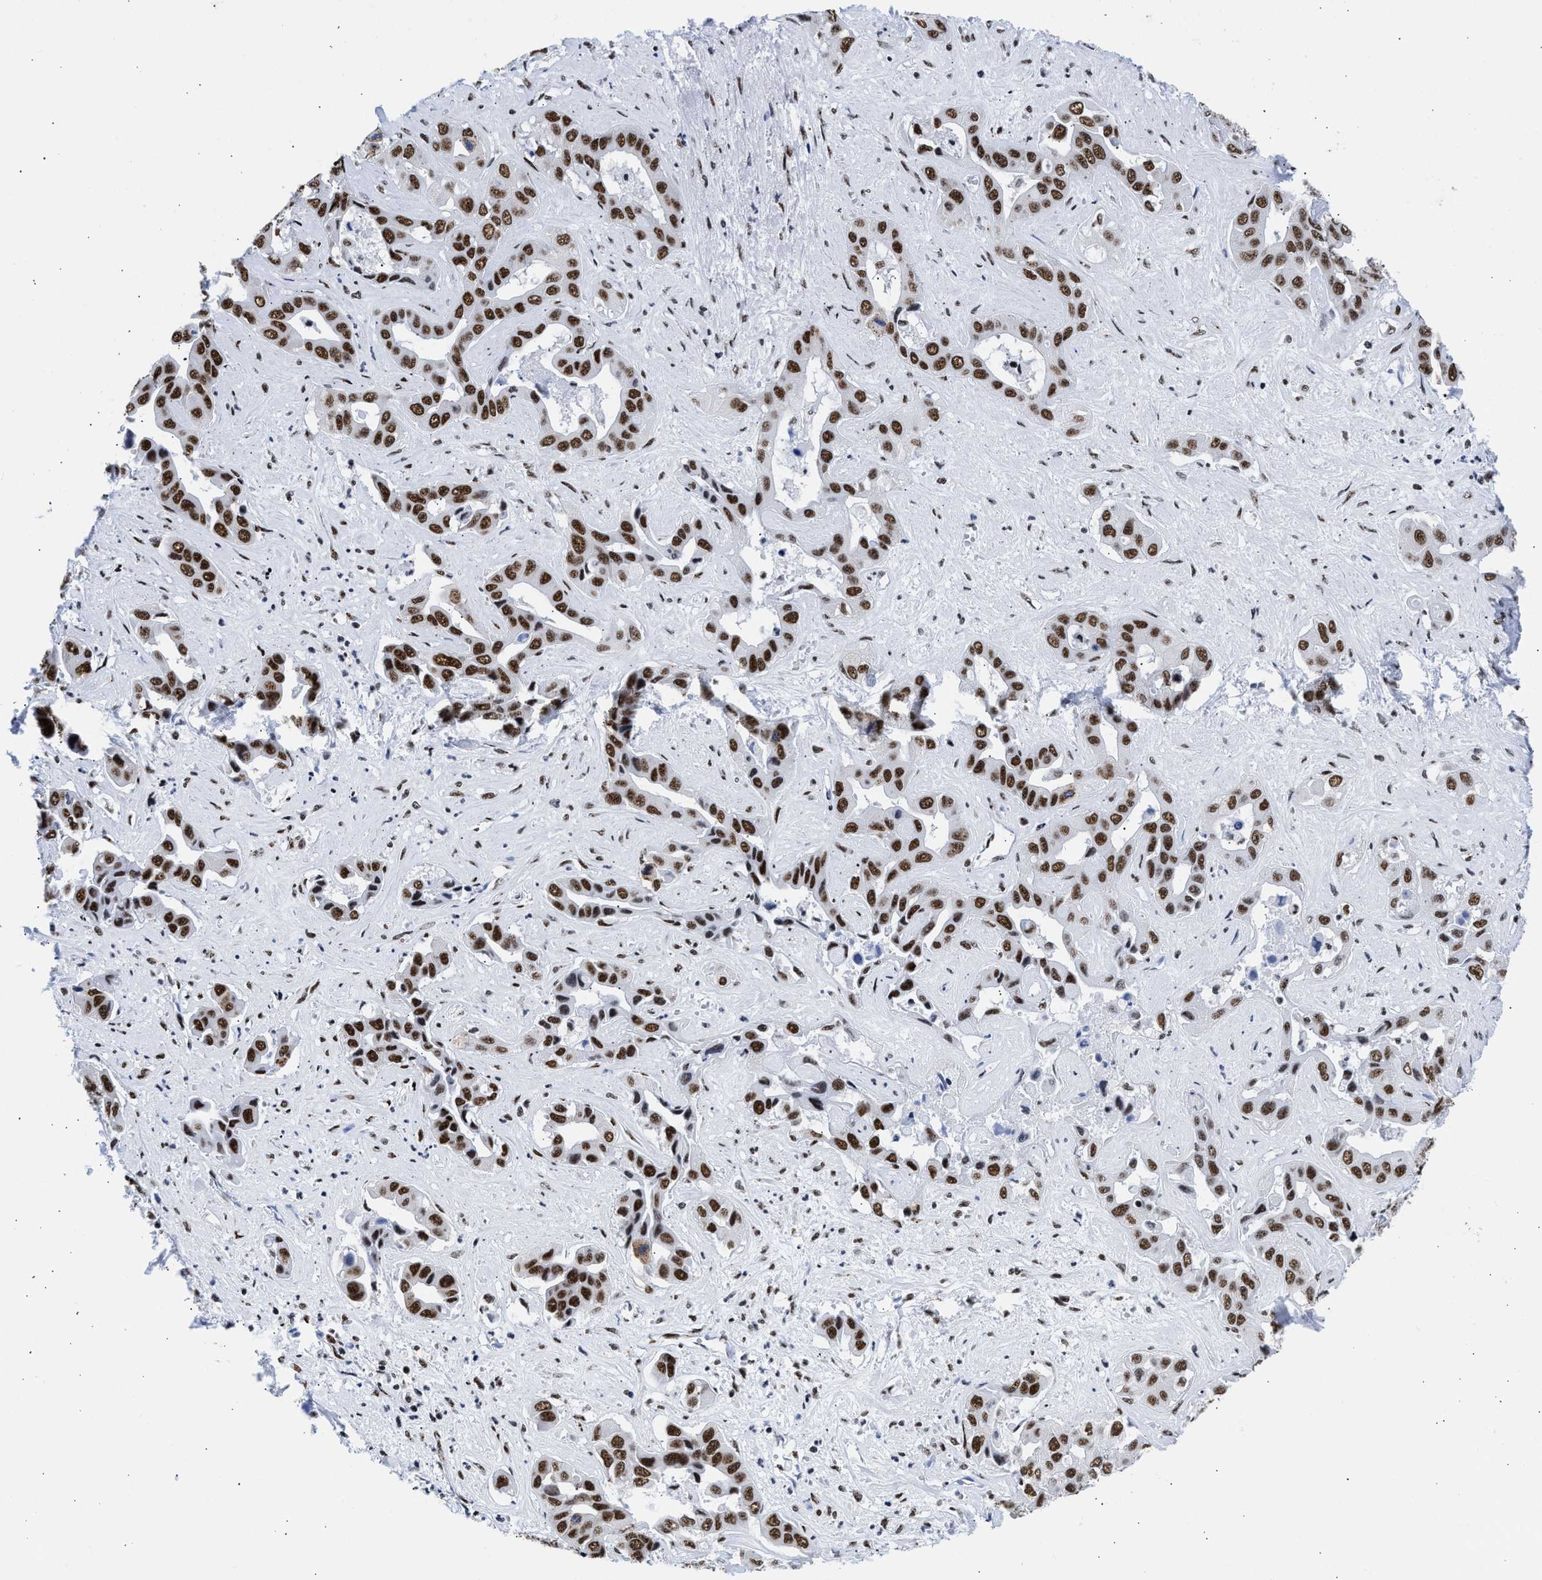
{"staining": {"intensity": "strong", "quantity": ">75%", "location": "nuclear"}, "tissue": "liver cancer", "cell_type": "Tumor cells", "image_type": "cancer", "snomed": [{"axis": "morphology", "description": "Cholangiocarcinoma"}, {"axis": "topography", "description": "Liver"}], "caption": "DAB (3,3'-diaminobenzidine) immunohistochemical staining of human cholangiocarcinoma (liver) exhibits strong nuclear protein expression in about >75% of tumor cells.", "gene": "RBM8A", "patient": {"sex": "female", "age": 52}}